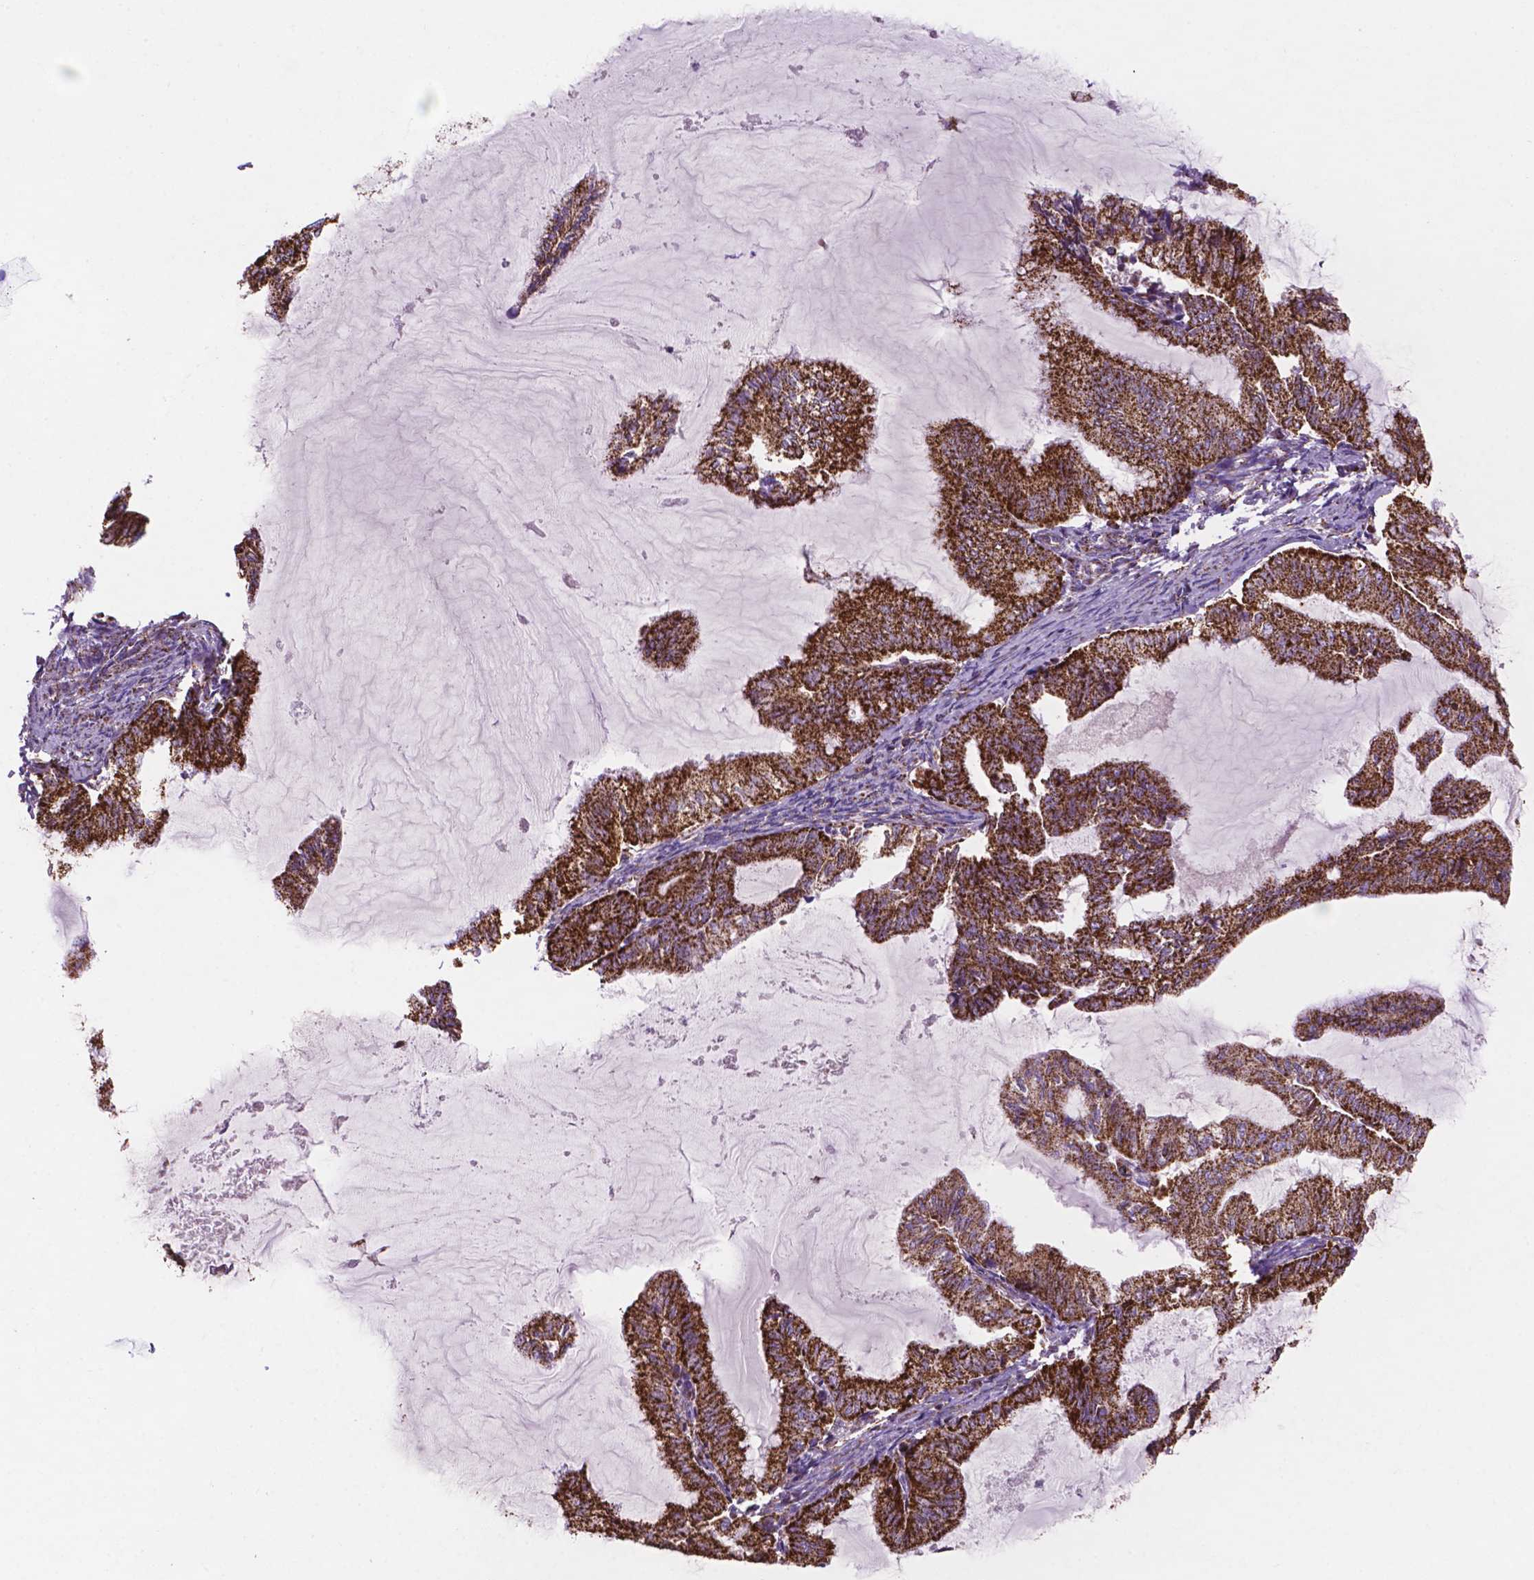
{"staining": {"intensity": "strong", "quantity": ">75%", "location": "cytoplasmic/membranous"}, "tissue": "endometrial cancer", "cell_type": "Tumor cells", "image_type": "cancer", "snomed": [{"axis": "morphology", "description": "Adenocarcinoma, NOS"}, {"axis": "topography", "description": "Endometrium"}], "caption": "Protein staining demonstrates strong cytoplasmic/membranous expression in approximately >75% of tumor cells in adenocarcinoma (endometrial).", "gene": "HSPD1", "patient": {"sex": "female", "age": 79}}